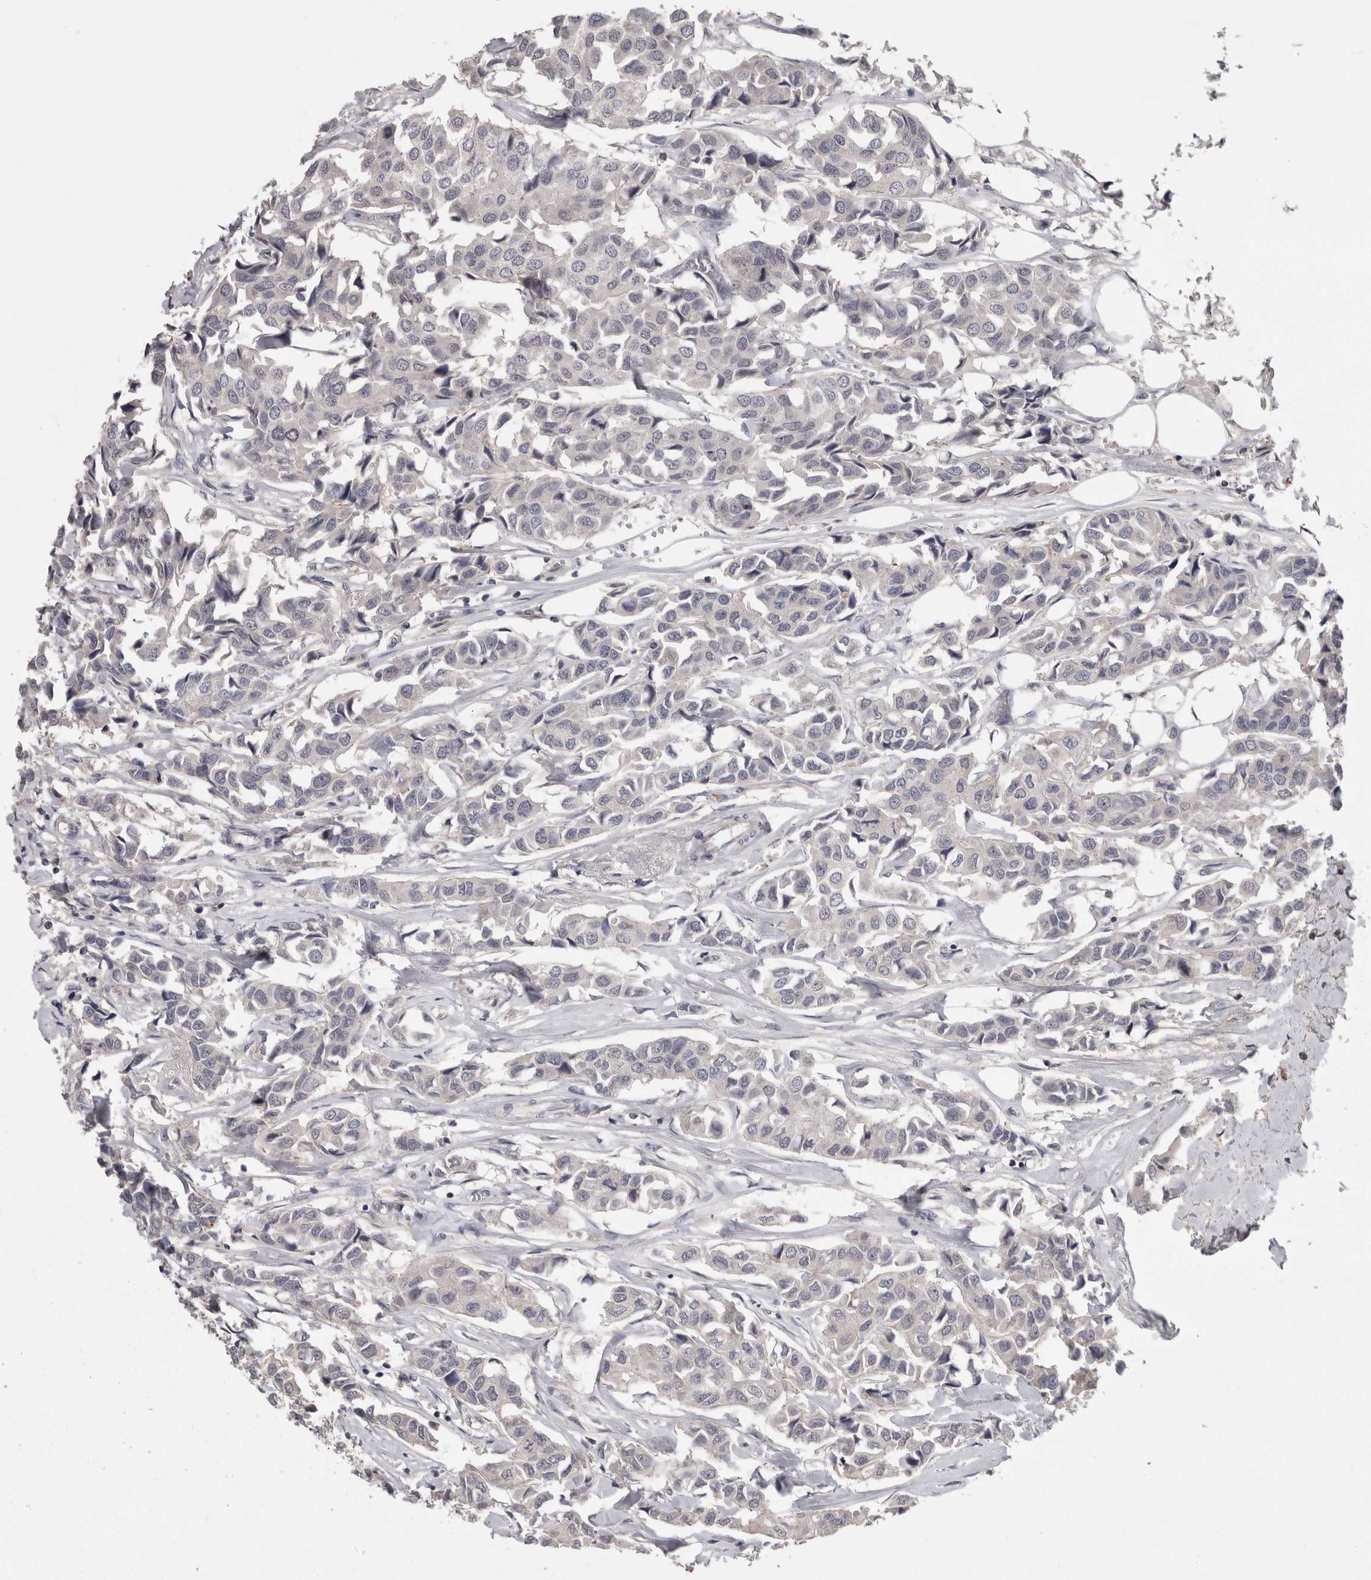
{"staining": {"intensity": "negative", "quantity": "none", "location": "none"}, "tissue": "breast cancer", "cell_type": "Tumor cells", "image_type": "cancer", "snomed": [{"axis": "morphology", "description": "Duct carcinoma"}, {"axis": "topography", "description": "Breast"}], "caption": "High power microscopy photomicrograph of an immunohistochemistry (IHC) micrograph of breast cancer (infiltrating ductal carcinoma), revealing no significant expression in tumor cells.", "gene": "PON3", "patient": {"sex": "female", "age": 80}}